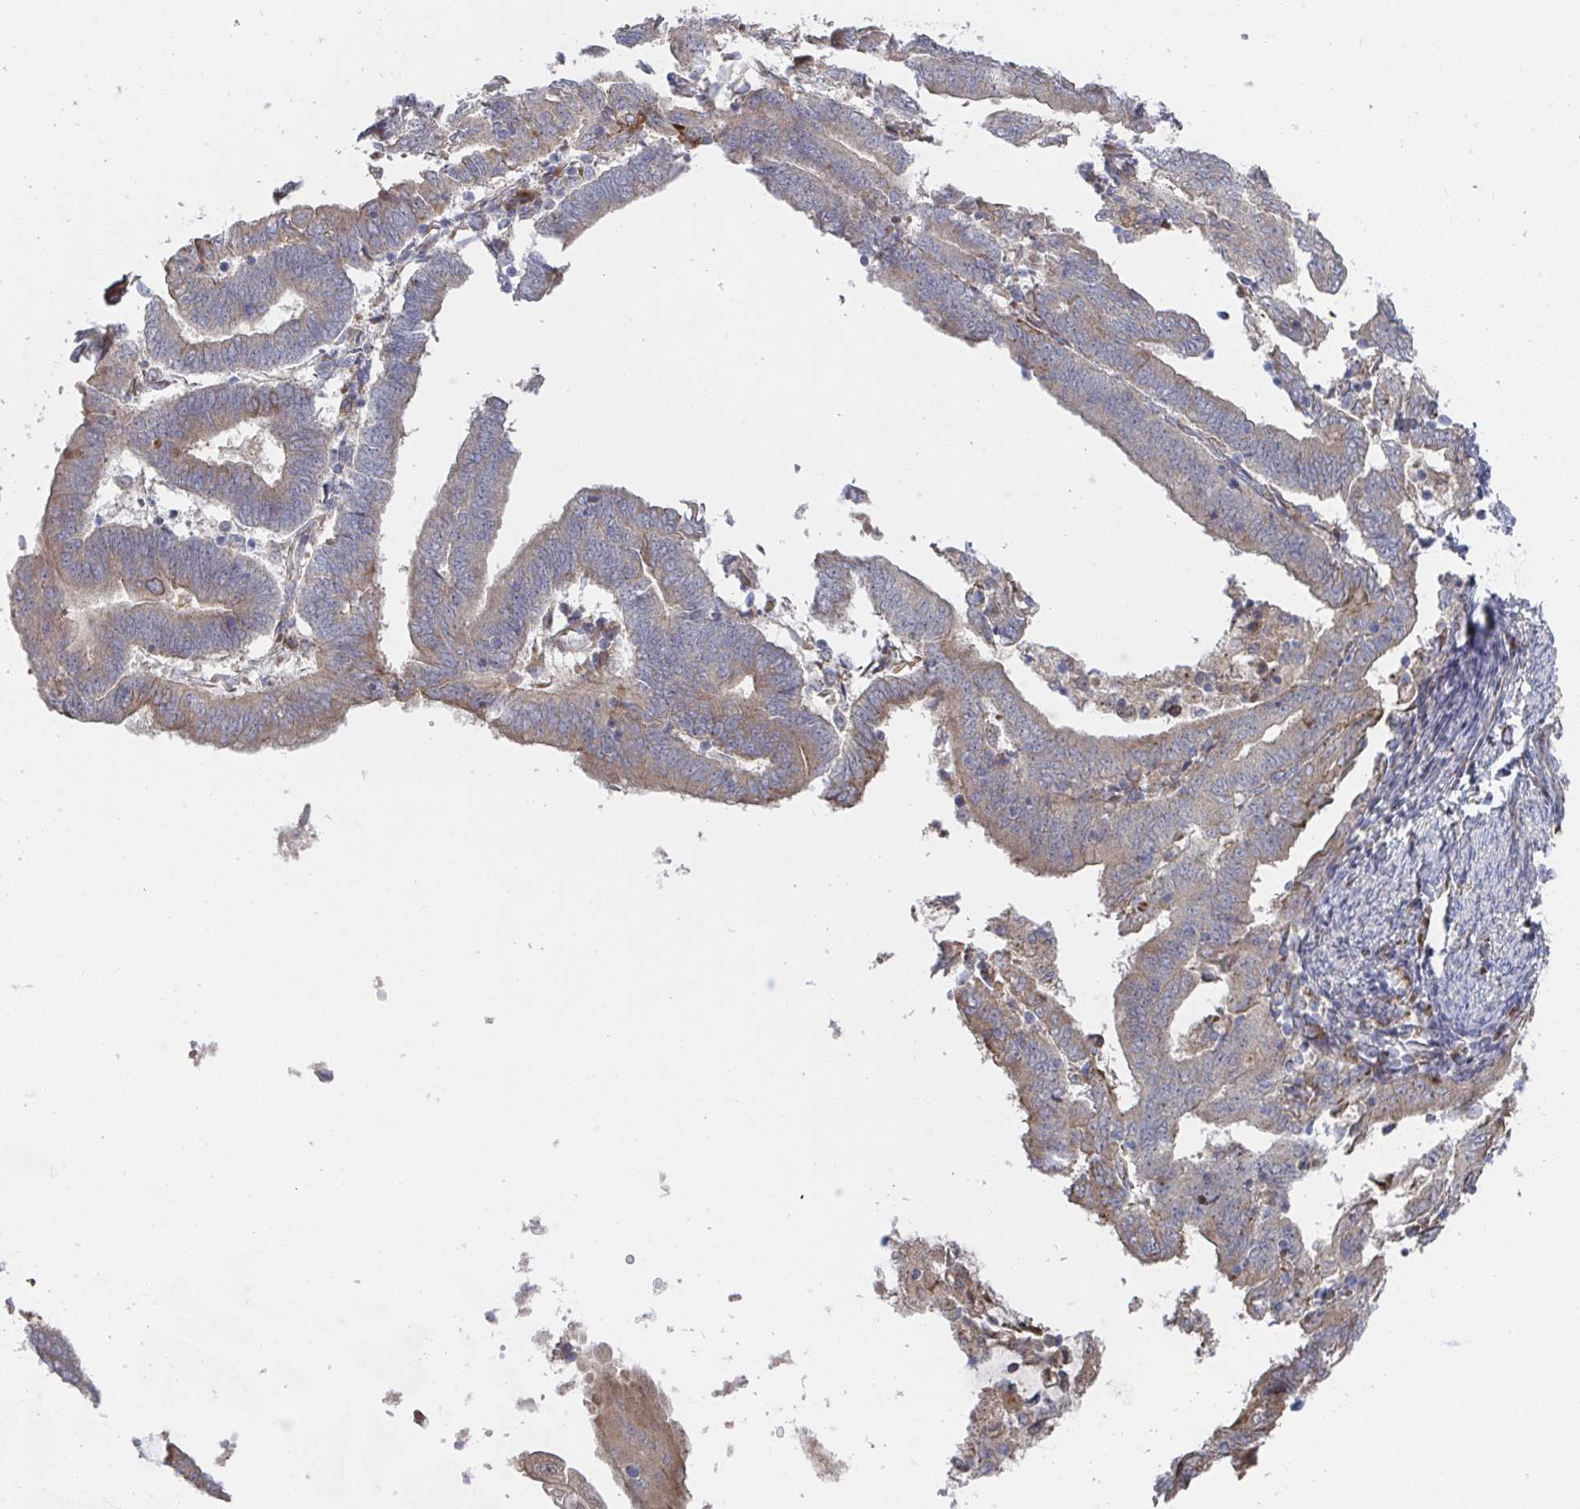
{"staining": {"intensity": "moderate", "quantity": "25%-75%", "location": "cytoplasmic/membranous"}, "tissue": "endometrial cancer", "cell_type": "Tumor cells", "image_type": "cancer", "snomed": [{"axis": "morphology", "description": "Adenocarcinoma, NOS"}, {"axis": "topography", "description": "Endometrium"}], "caption": "Tumor cells show moderate cytoplasmic/membranous staining in approximately 25%-75% of cells in endometrial cancer.", "gene": "FJX1", "patient": {"sex": "female", "age": 70}}